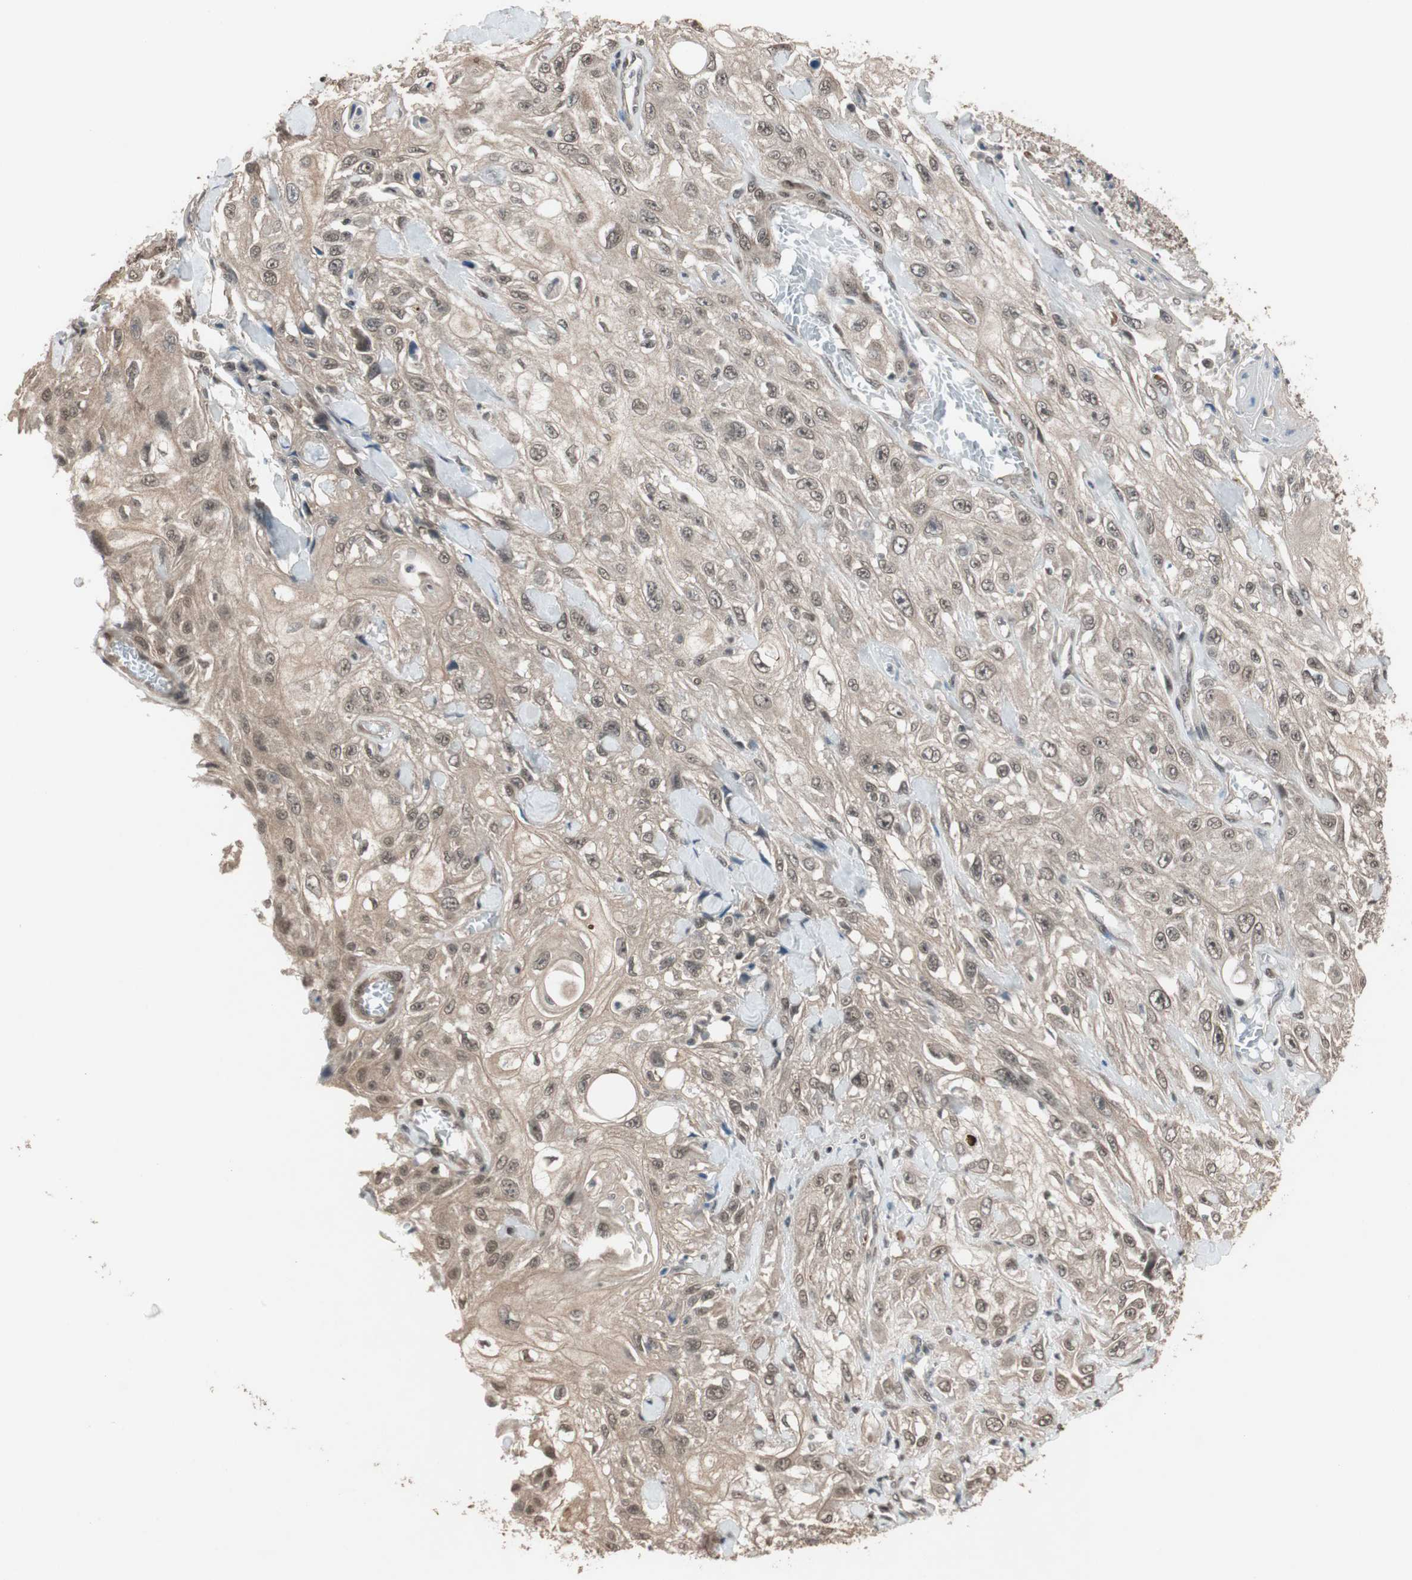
{"staining": {"intensity": "weak", "quantity": "25%-75%", "location": "cytoplasmic/membranous,nuclear"}, "tissue": "skin cancer", "cell_type": "Tumor cells", "image_type": "cancer", "snomed": [{"axis": "morphology", "description": "Squamous cell carcinoma, NOS"}, {"axis": "morphology", "description": "Squamous cell carcinoma, metastatic, NOS"}, {"axis": "topography", "description": "Skin"}, {"axis": "topography", "description": "Lymph node"}], "caption": "IHC image of neoplastic tissue: skin metastatic squamous cell carcinoma stained using immunohistochemistry (IHC) reveals low levels of weak protein expression localized specifically in the cytoplasmic/membranous and nuclear of tumor cells, appearing as a cytoplasmic/membranous and nuclear brown color.", "gene": "DRAP1", "patient": {"sex": "male", "age": 75}}